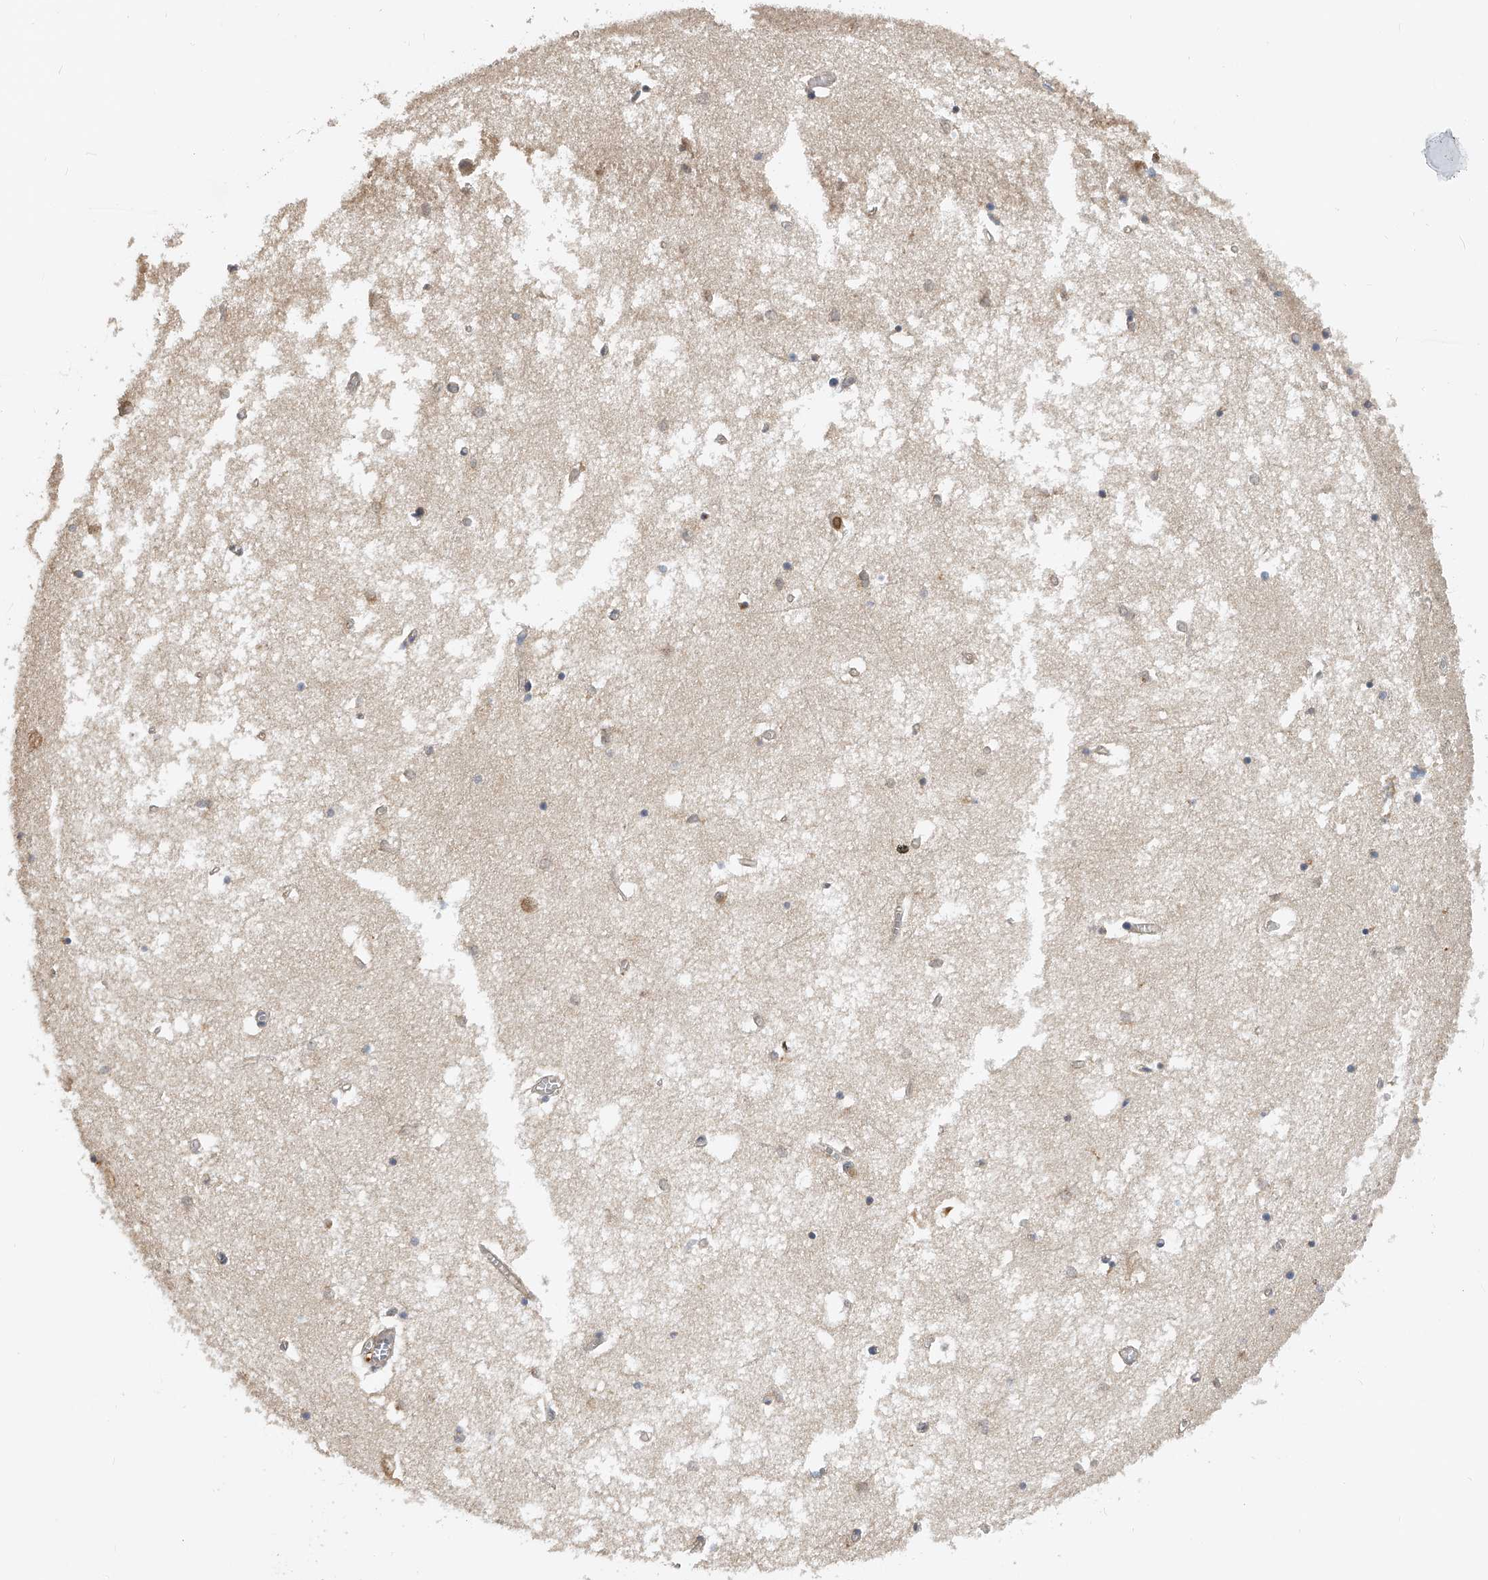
{"staining": {"intensity": "weak", "quantity": "<25%", "location": "cytoplasmic/membranous"}, "tissue": "hippocampus", "cell_type": "Glial cells", "image_type": "normal", "snomed": [{"axis": "morphology", "description": "Normal tissue, NOS"}, {"axis": "topography", "description": "Hippocampus"}], "caption": "Immunohistochemistry (IHC) micrograph of benign hippocampus stained for a protein (brown), which demonstrates no positivity in glial cells.", "gene": "PTPRA", "patient": {"sex": "male", "age": 70}}